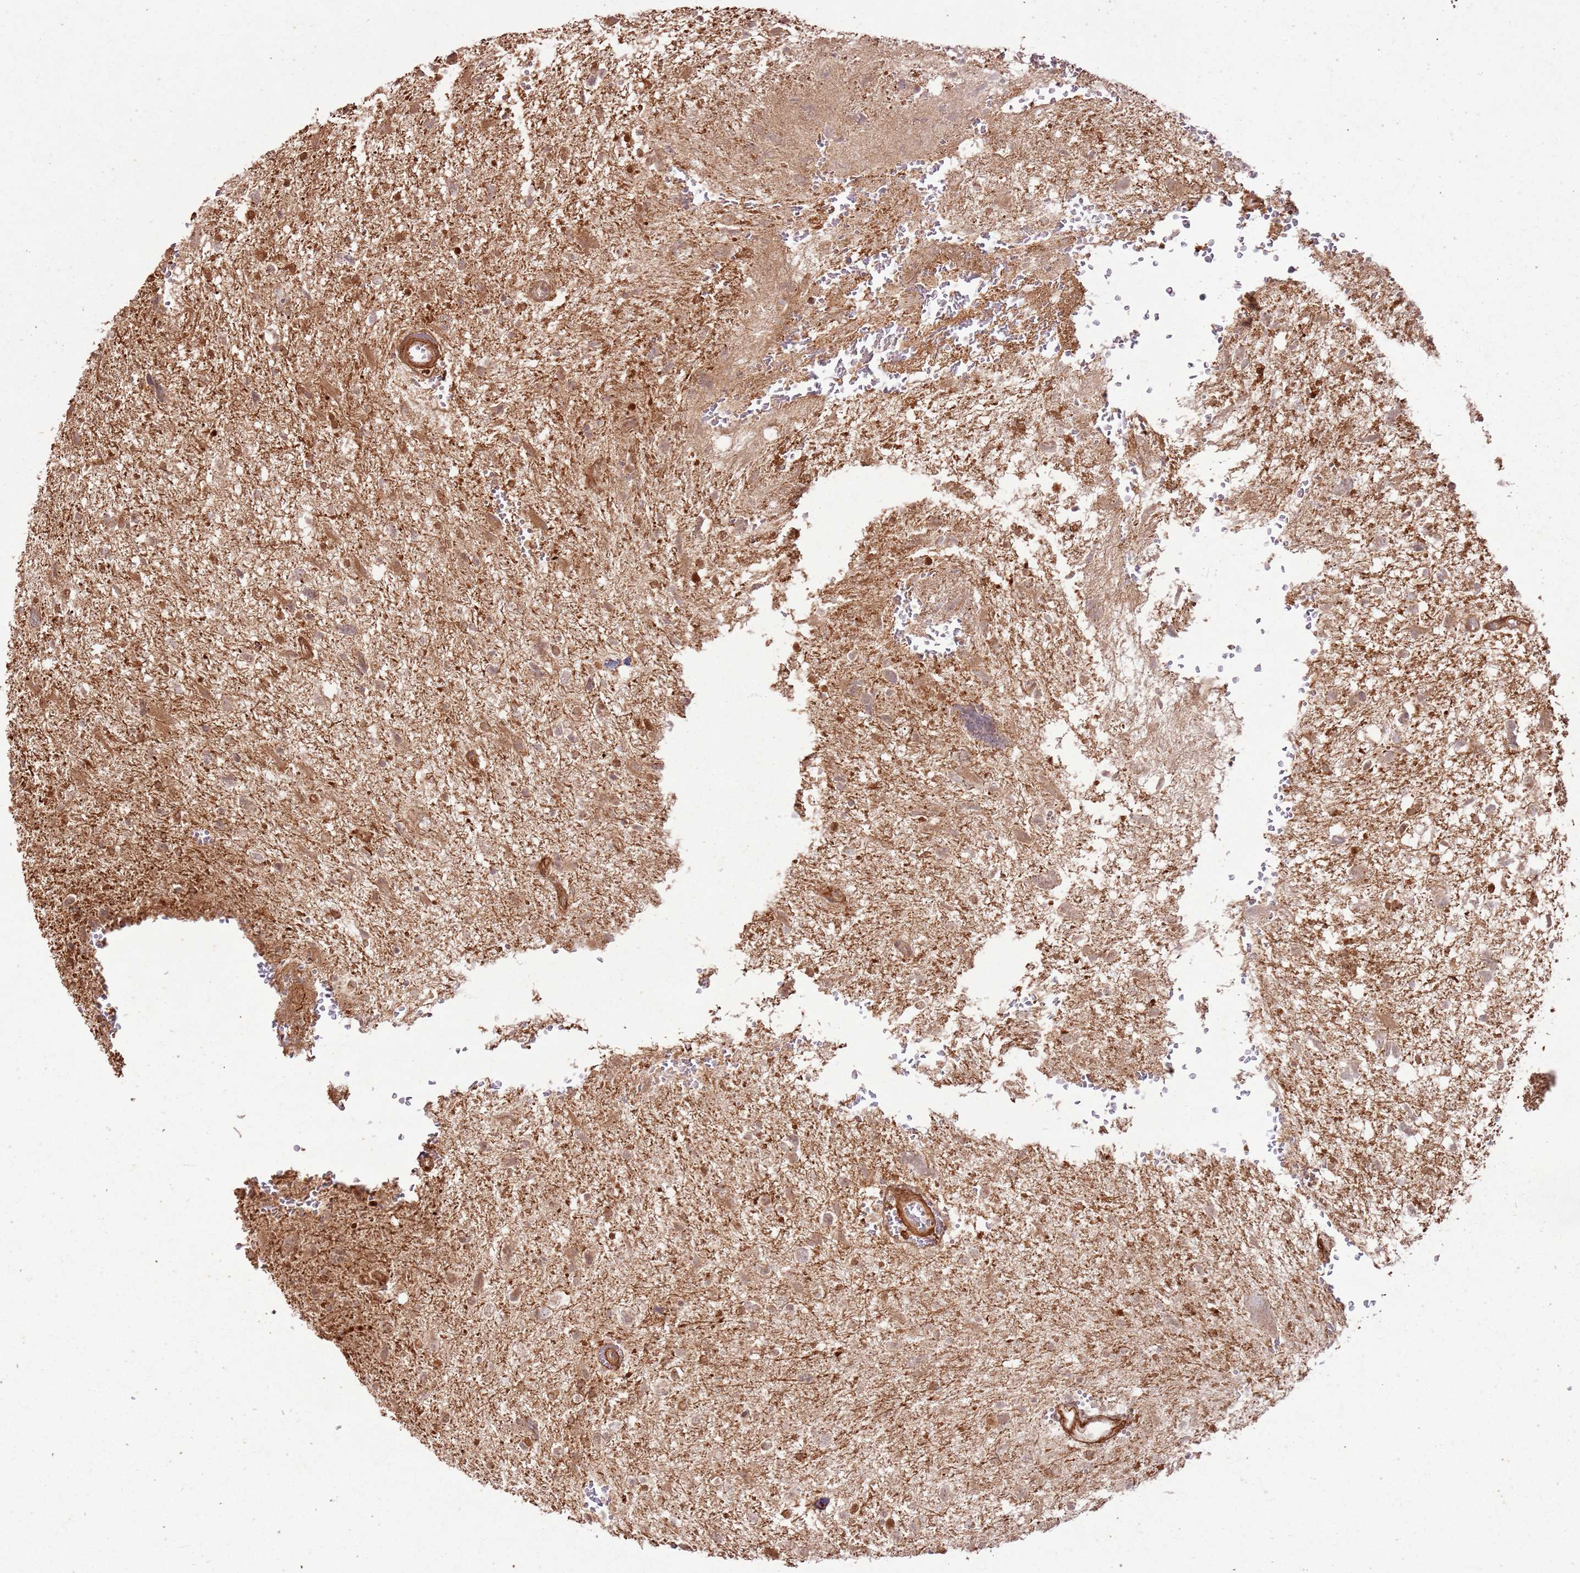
{"staining": {"intensity": "weak", "quantity": ">75%", "location": "nuclear"}, "tissue": "glioma", "cell_type": "Tumor cells", "image_type": "cancer", "snomed": [{"axis": "morphology", "description": "Glioma, malignant, High grade"}, {"axis": "topography", "description": "Brain"}], "caption": "Human glioma stained with a brown dye demonstrates weak nuclear positive positivity in about >75% of tumor cells.", "gene": "ZNF623", "patient": {"sex": "male", "age": 61}}